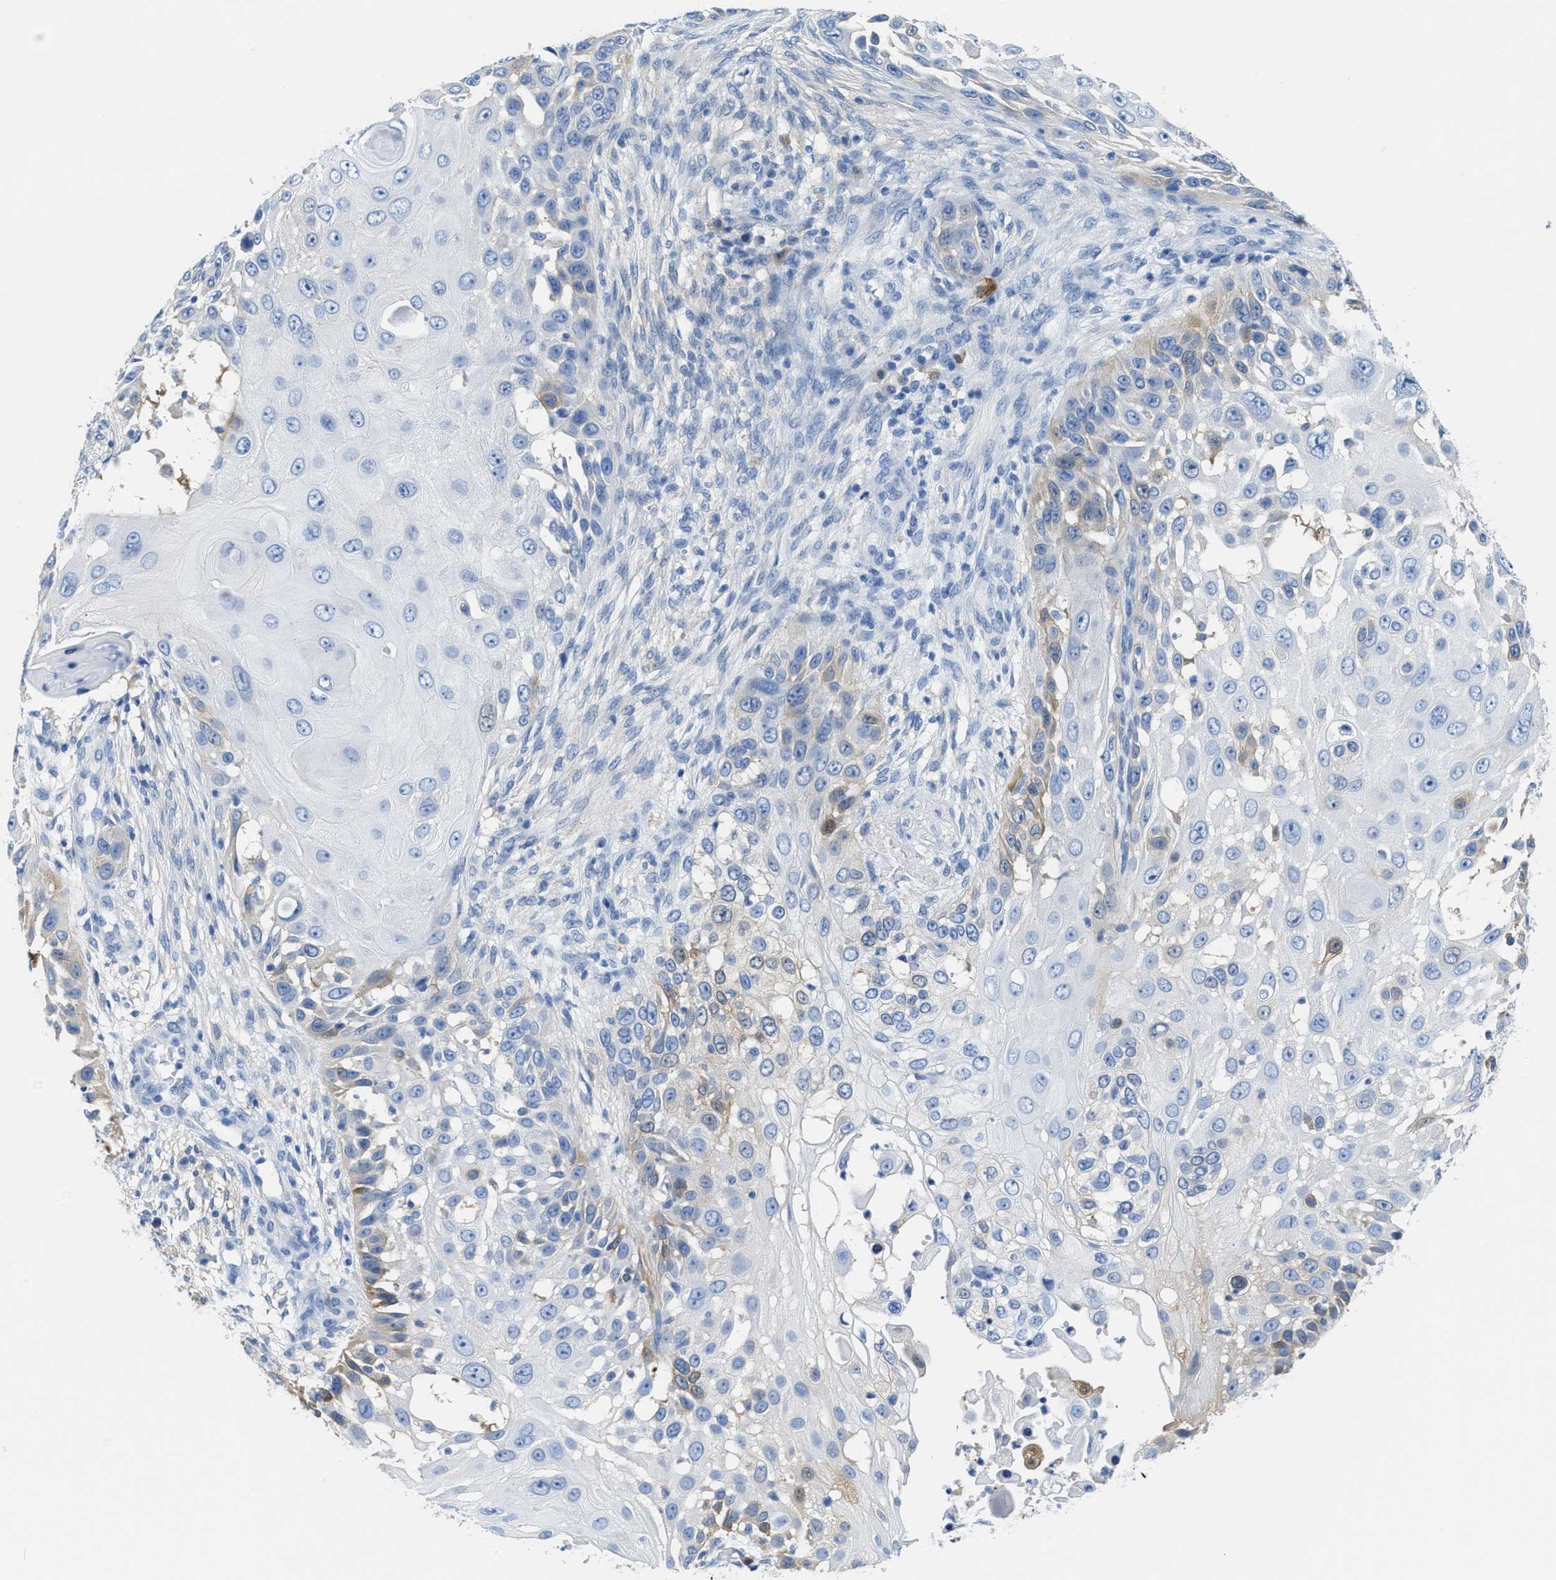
{"staining": {"intensity": "weak", "quantity": "<25%", "location": "cytoplasmic/membranous"}, "tissue": "skin cancer", "cell_type": "Tumor cells", "image_type": "cancer", "snomed": [{"axis": "morphology", "description": "Squamous cell carcinoma, NOS"}, {"axis": "topography", "description": "Skin"}], "caption": "Tumor cells show no significant protein expression in skin cancer.", "gene": "ASS1", "patient": {"sex": "female", "age": 44}}